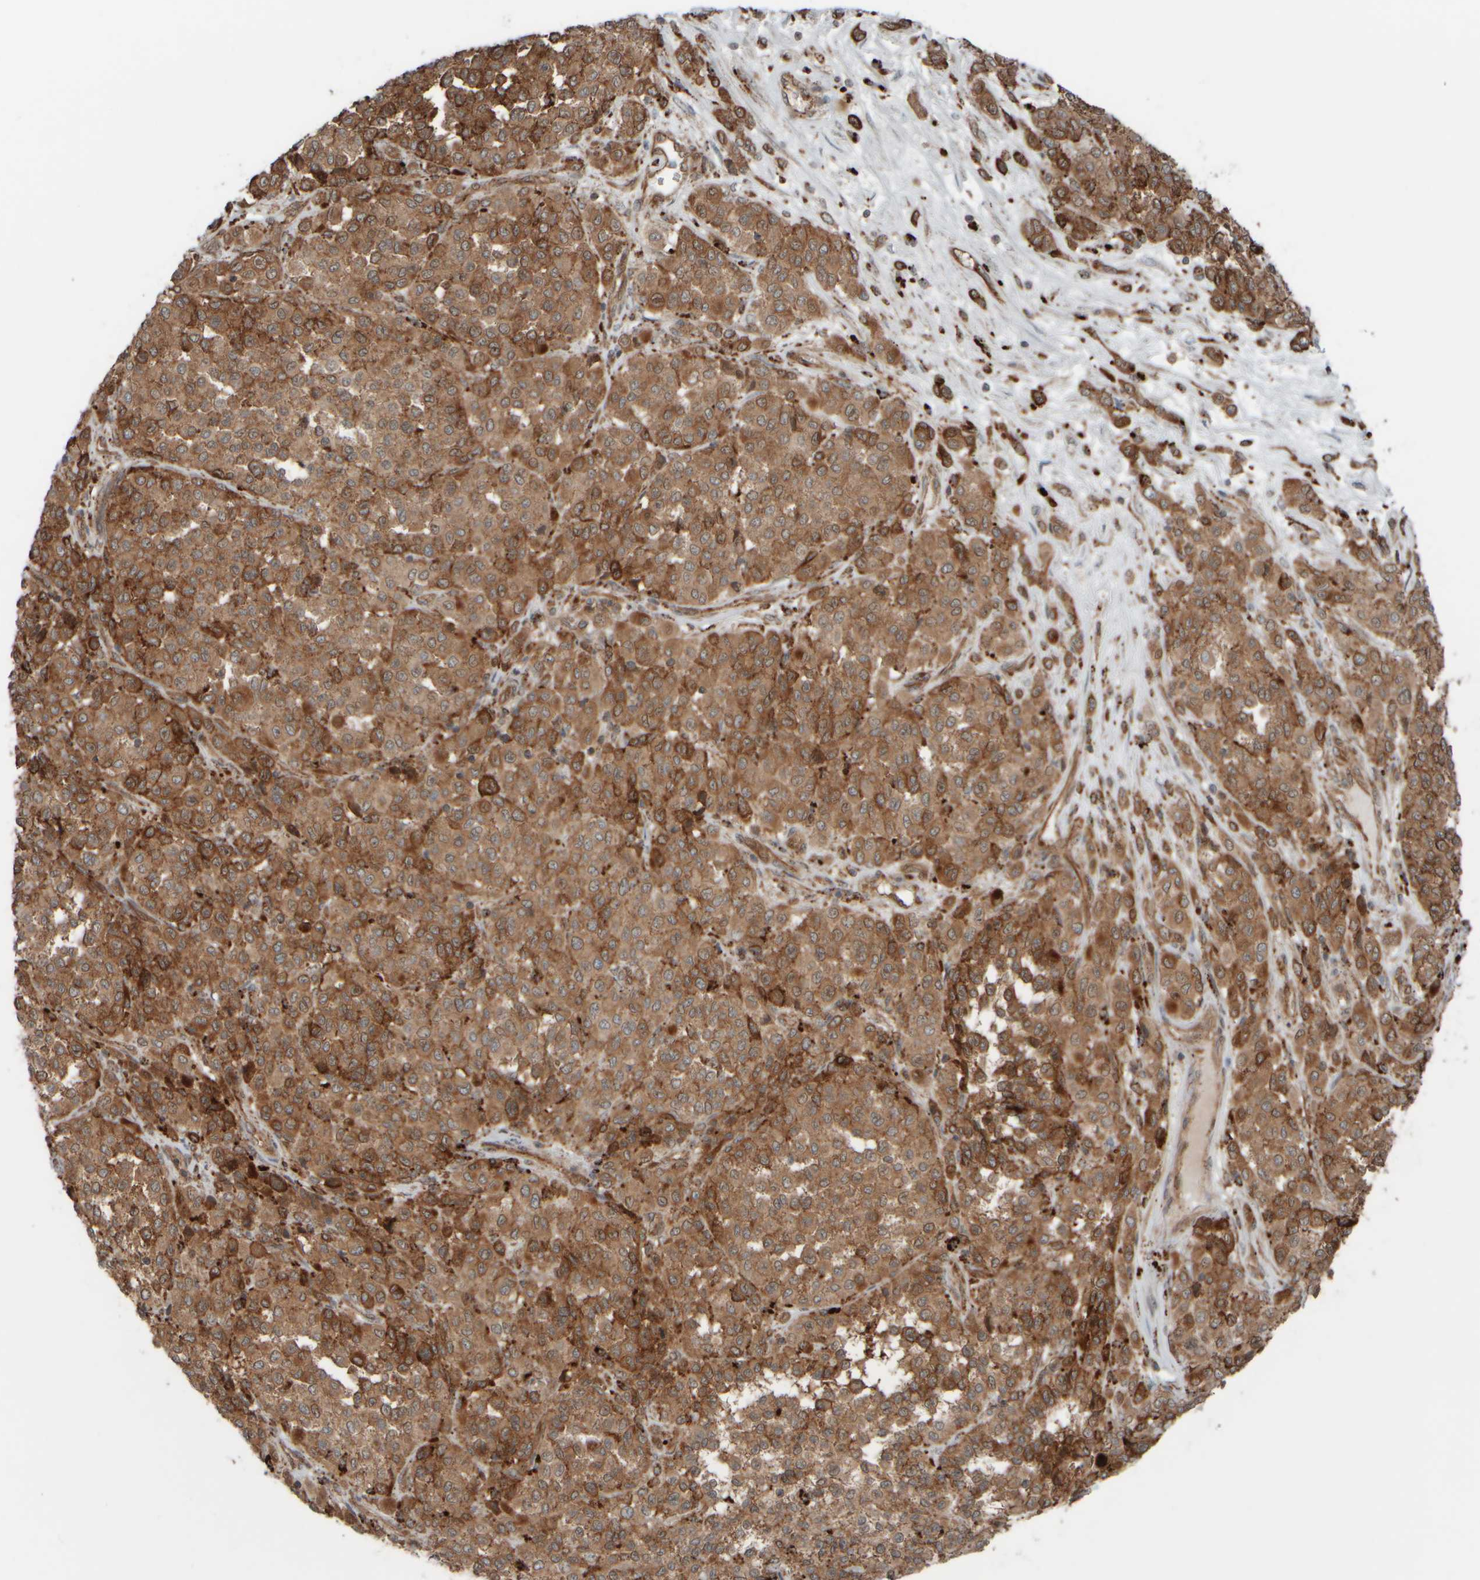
{"staining": {"intensity": "moderate", "quantity": ">75%", "location": "cytoplasmic/membranous"}, "tissue": "melanoma", "cell_type": "Tumor cells", "image_type": "cancer", "snomed": [{"axis": "morphology", "description": "Malignant melanoma, Metastatic site"}, {"axis": "topography", "description": "Pancreas"}], "caption": "A histopathology image of melanoma stained for a protein exhibits moderate cytoplasmic/membranous brown staining in tumor cells.", "gene": "GIGYF1", "patient": {"sex": "female", "age": 30}}